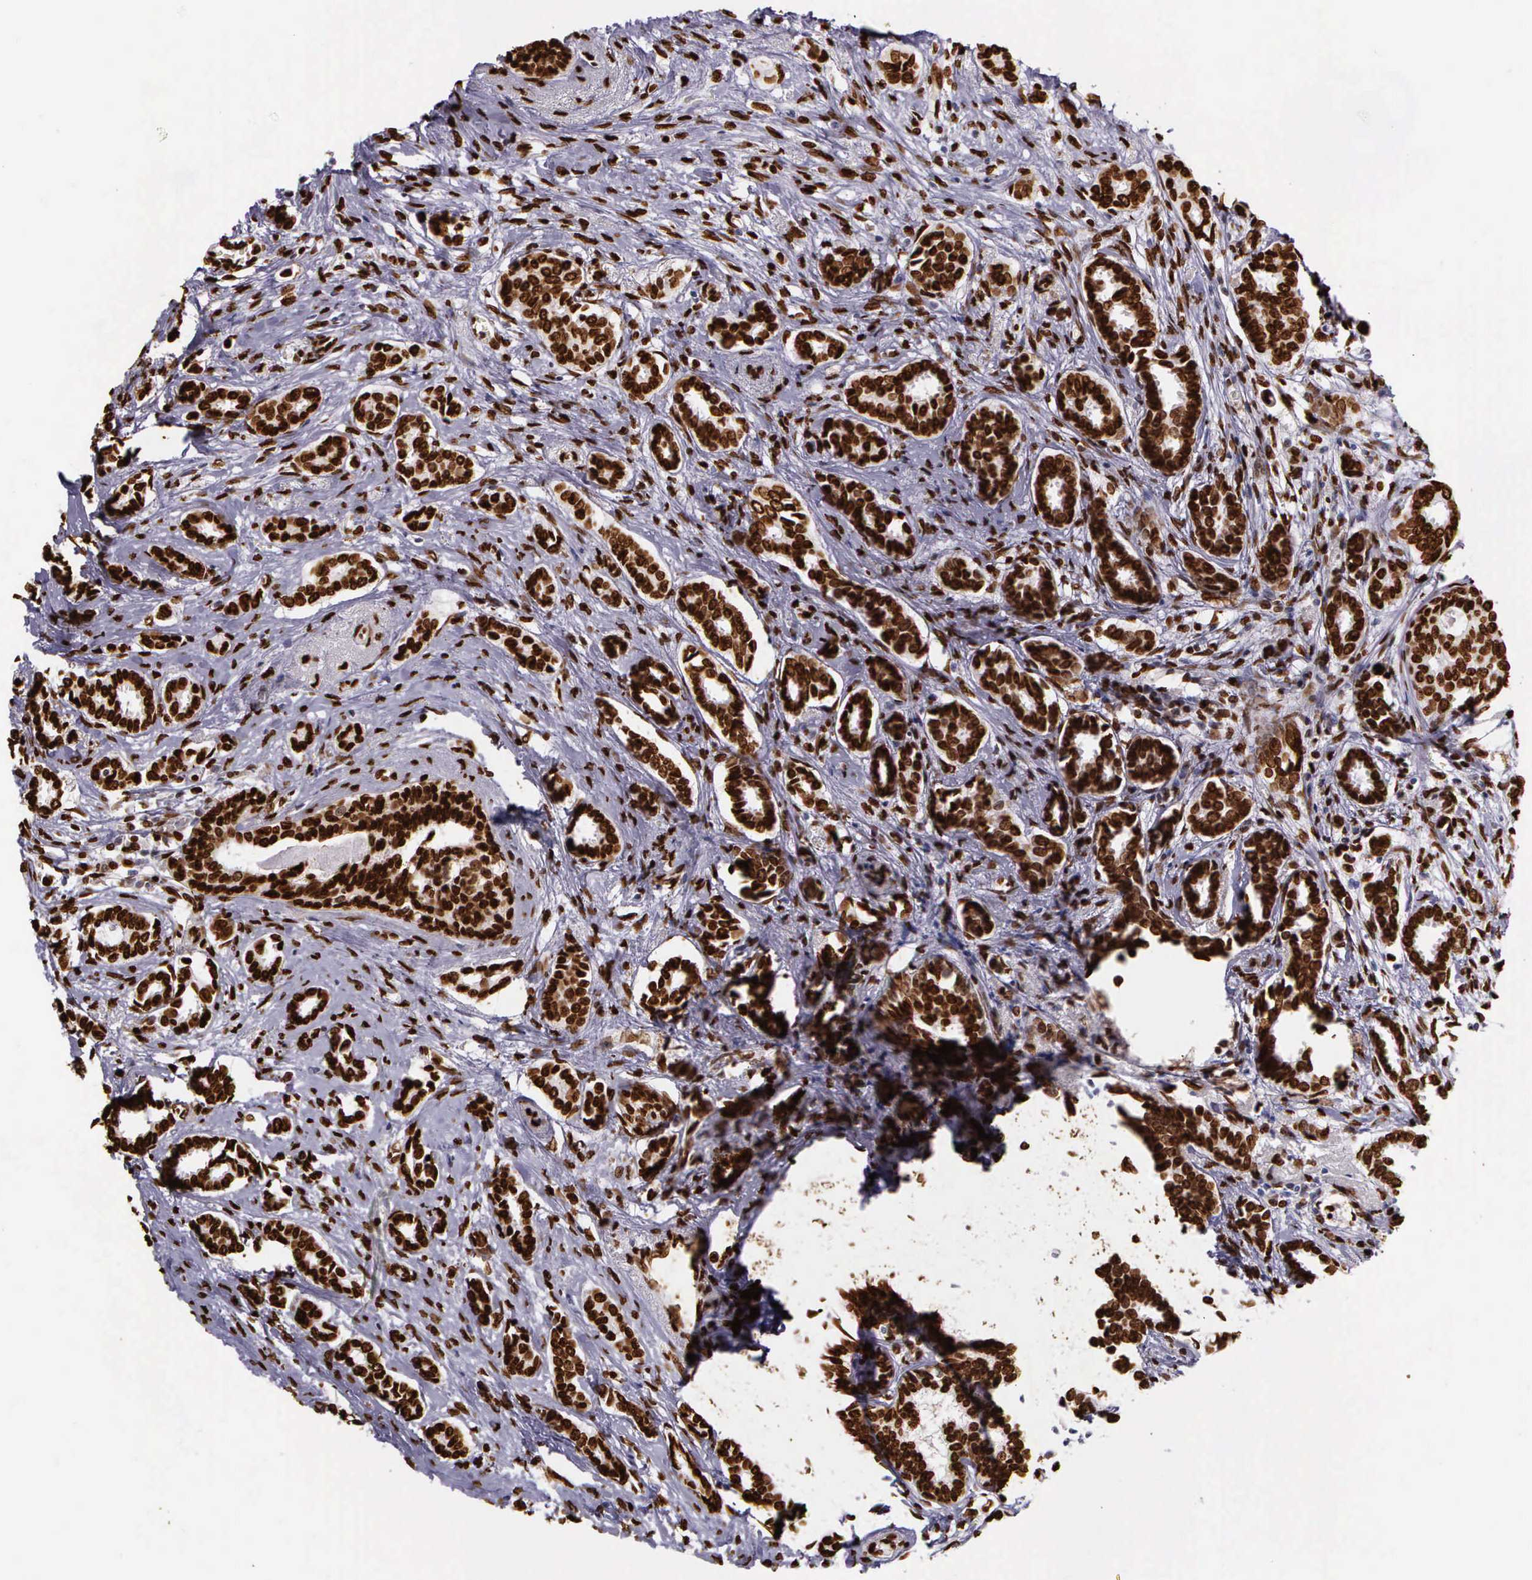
{"staining": {"intensity": "strong", "quantity": ">75%", "location": "nuclear"}, "tissue": "breast cancer", "cell_type": "Tumor cells", "image_type": "cancer", "snomed": [{"axis": "morphology", "description": "Duct carcinoma"}, {"axis": "topography", "description": "Breast"}], "caption": "Immunohistochemical staining of breast cancer (intraductal carcinoma) displays high levels of strong nuclear protein expression in about >75% of tumor cells. The staining was performed using DAB (3,3'-diaminobenzidine), with brown indicating positive protein expression. Nuclei are stained blue with hematoxylin.", "gene": "H1-0", "patient": {"sex": "female", "age": 50}}